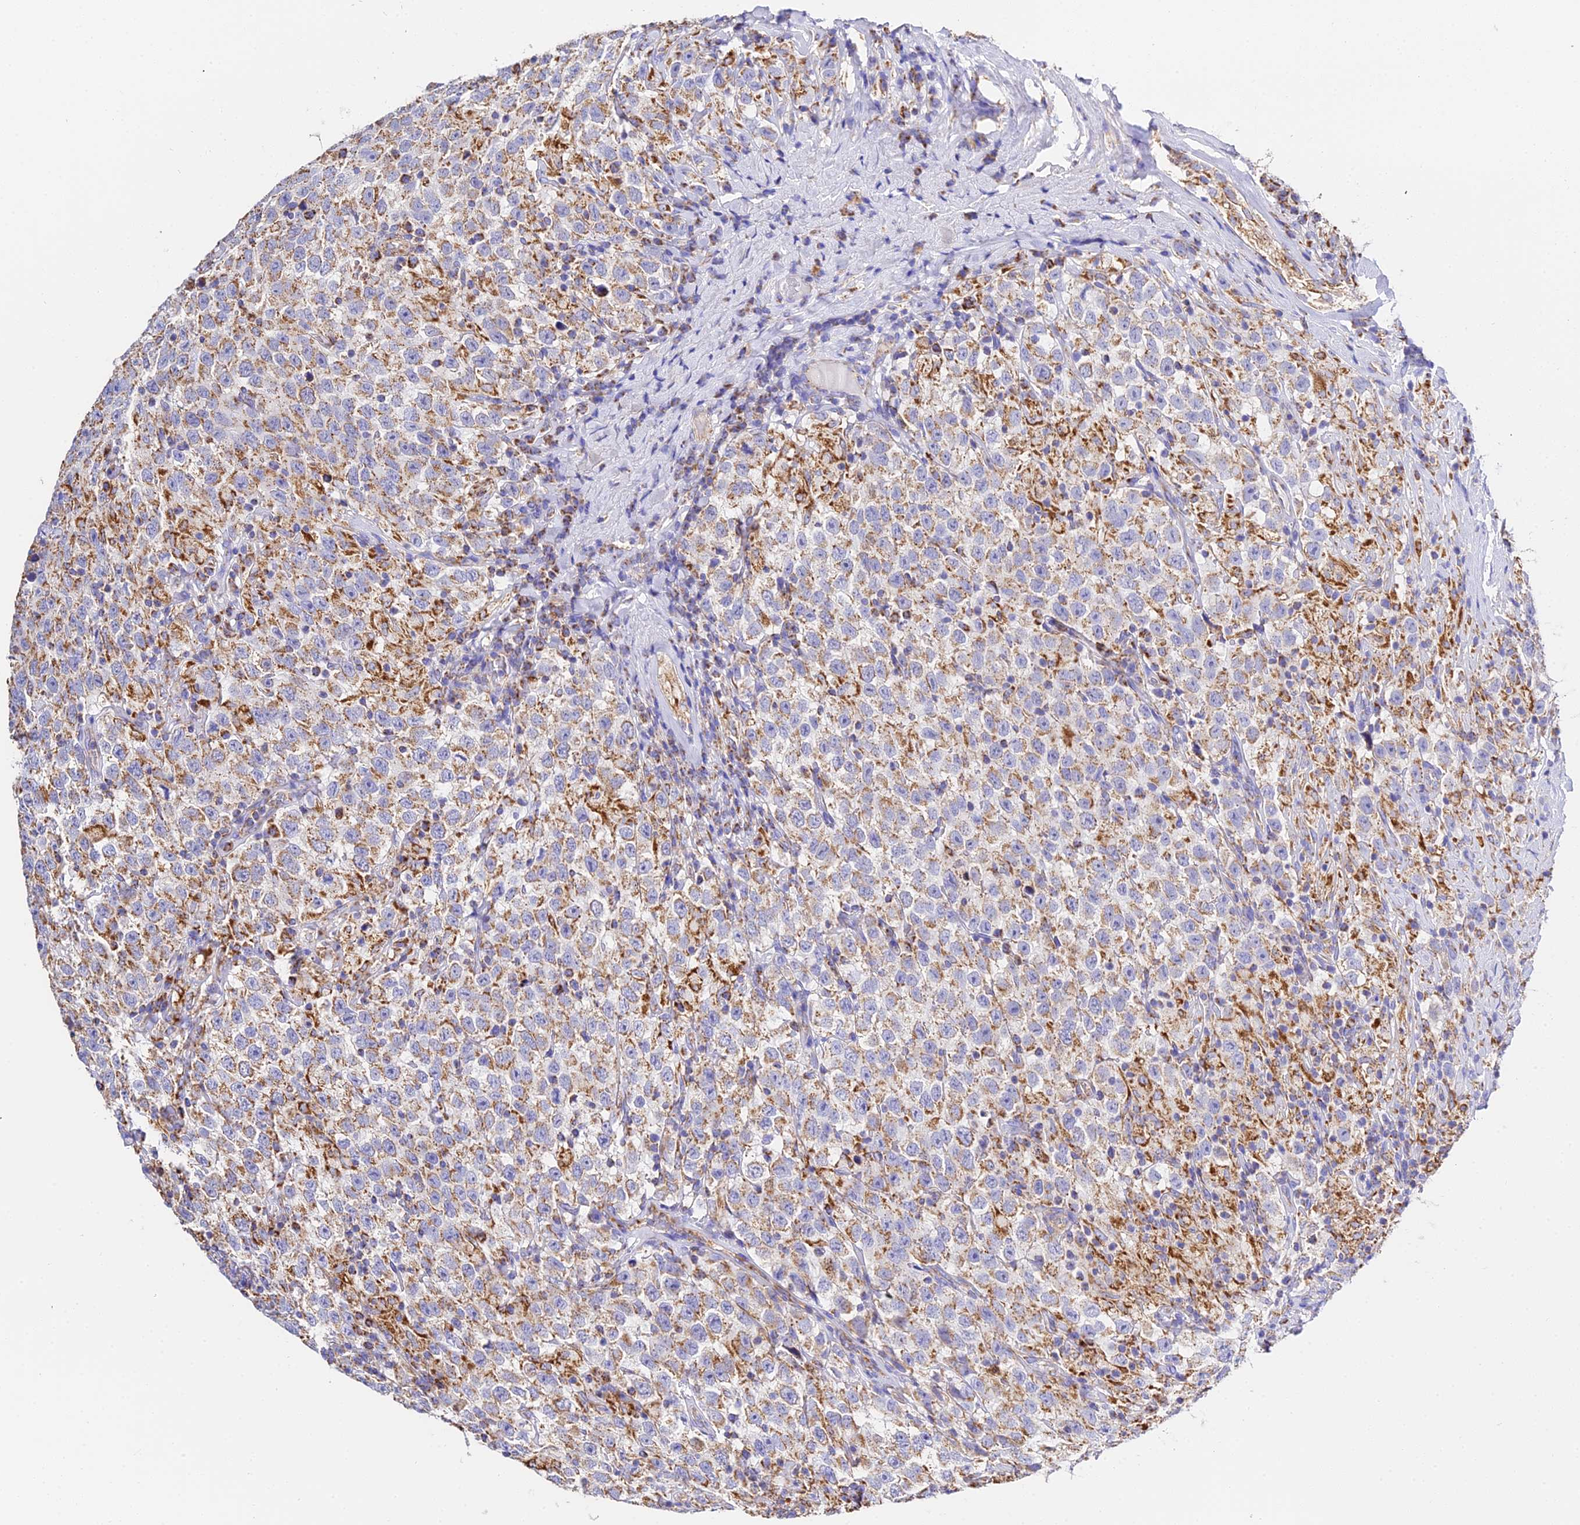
{"staining": {"intensity": "weak", "quantity": ">75%", "location": "cytoplasmic/membranous"}, "tissue": "testis cancer", "cell_type": "Tumor cells", "image_type": "cancer", "snomed": [{"axis": "morphology", "description": "Seminoma, NOS"}, {"axis": "topography", "description": "Testis"}], "caption": "Human testis seminoma stained with a protein marker demonstrates weak staining in tumor cells.", "gene": "ZNF573", "patient": {"sex": "male", "age": 41}}